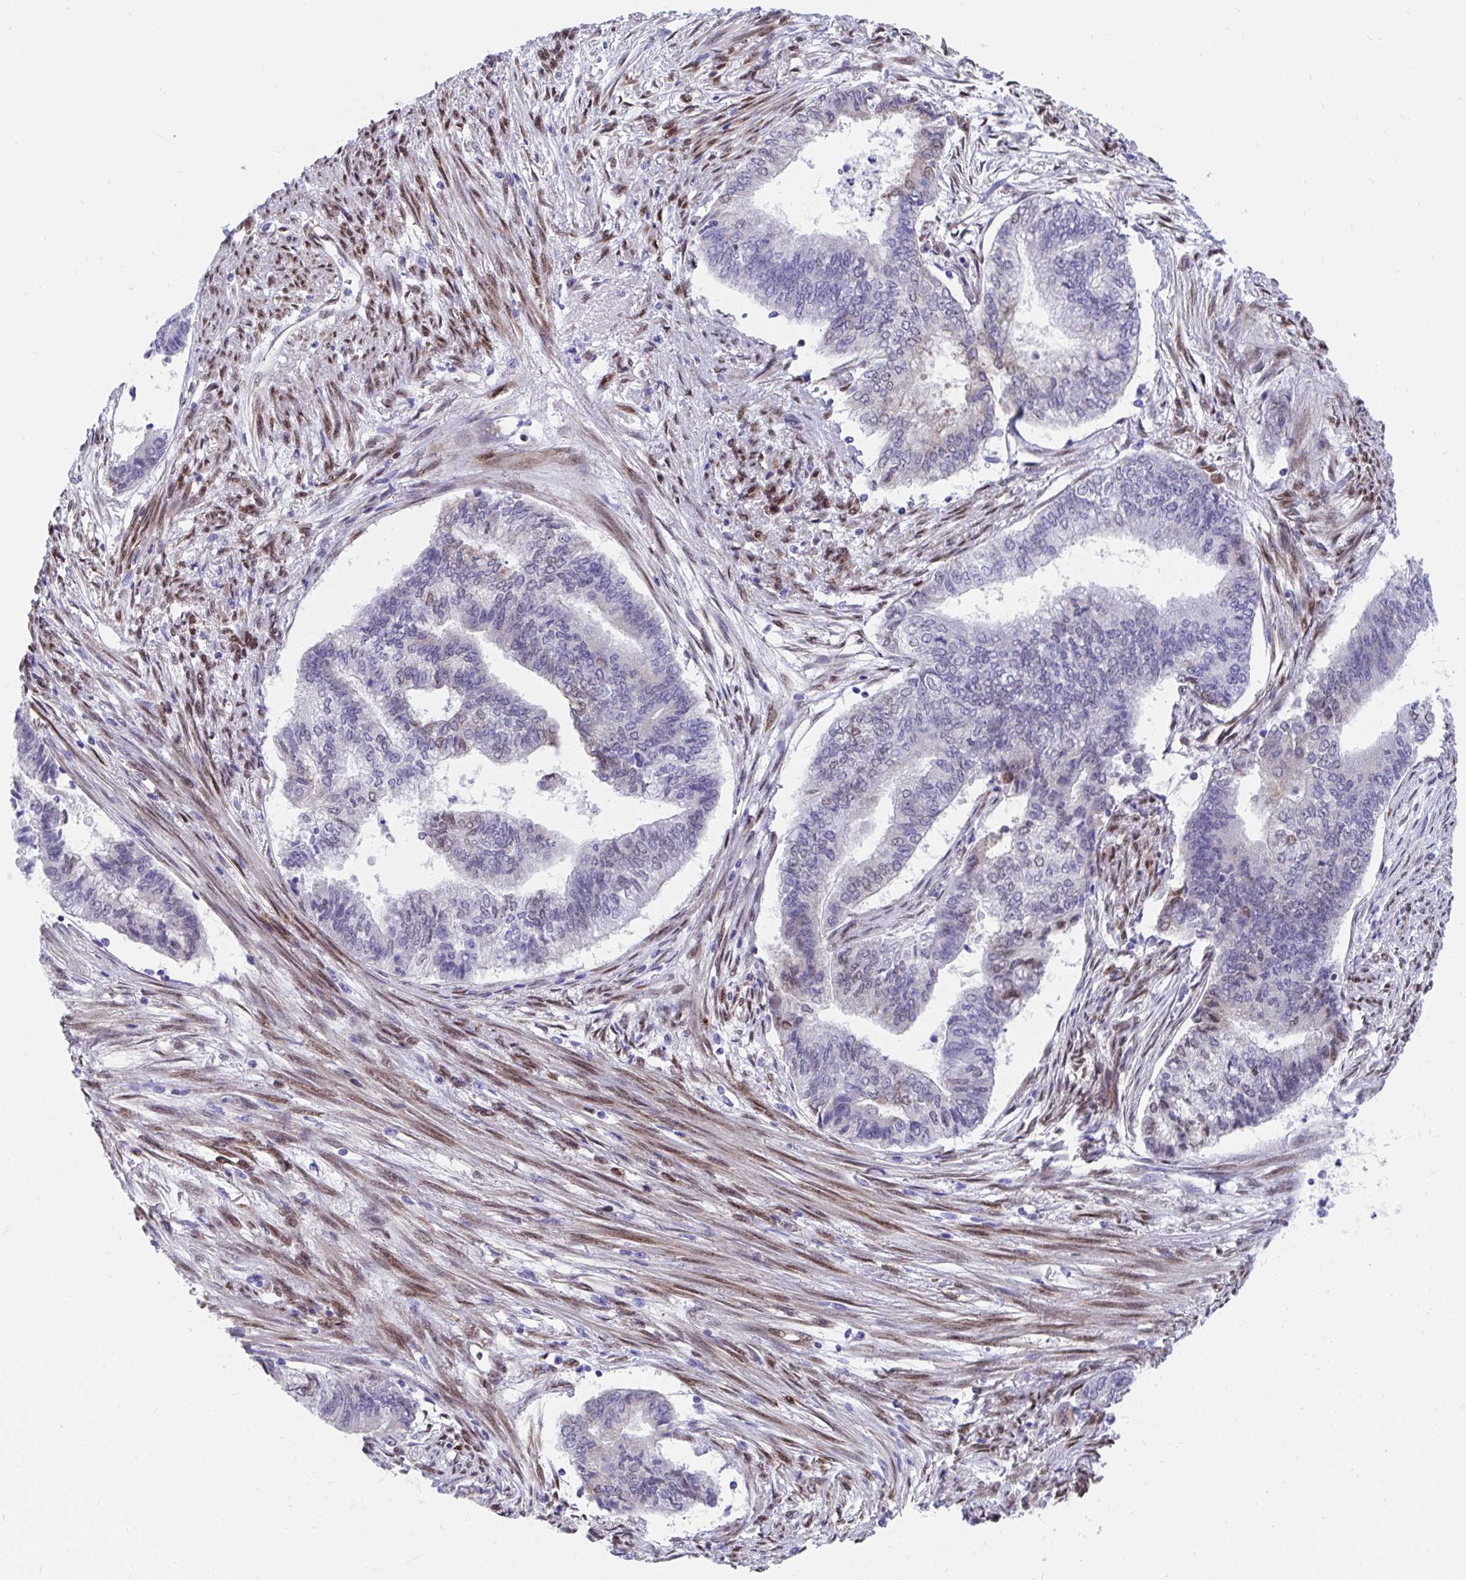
{"staining": {"intensity": "weak", "quantity": "<25%", "location": "nuclear"}, "tissue": "endometrial cancer", "cell_type": "Tumor cells", "image_type": "cancer", "snomed": [{"axis": "morphology", "description": "Adenocarcinoma, NOS"}, {"axis": "topography", "description": "Endometrium"}], "caption": "Immunohistochemistry image of neoplastic tissue: endometrial cancer stained with DAB reveals no significant protein positivity in tumor cells.", "gene": "RBPMS", "patient": {"sex": "female", "age": 65}}